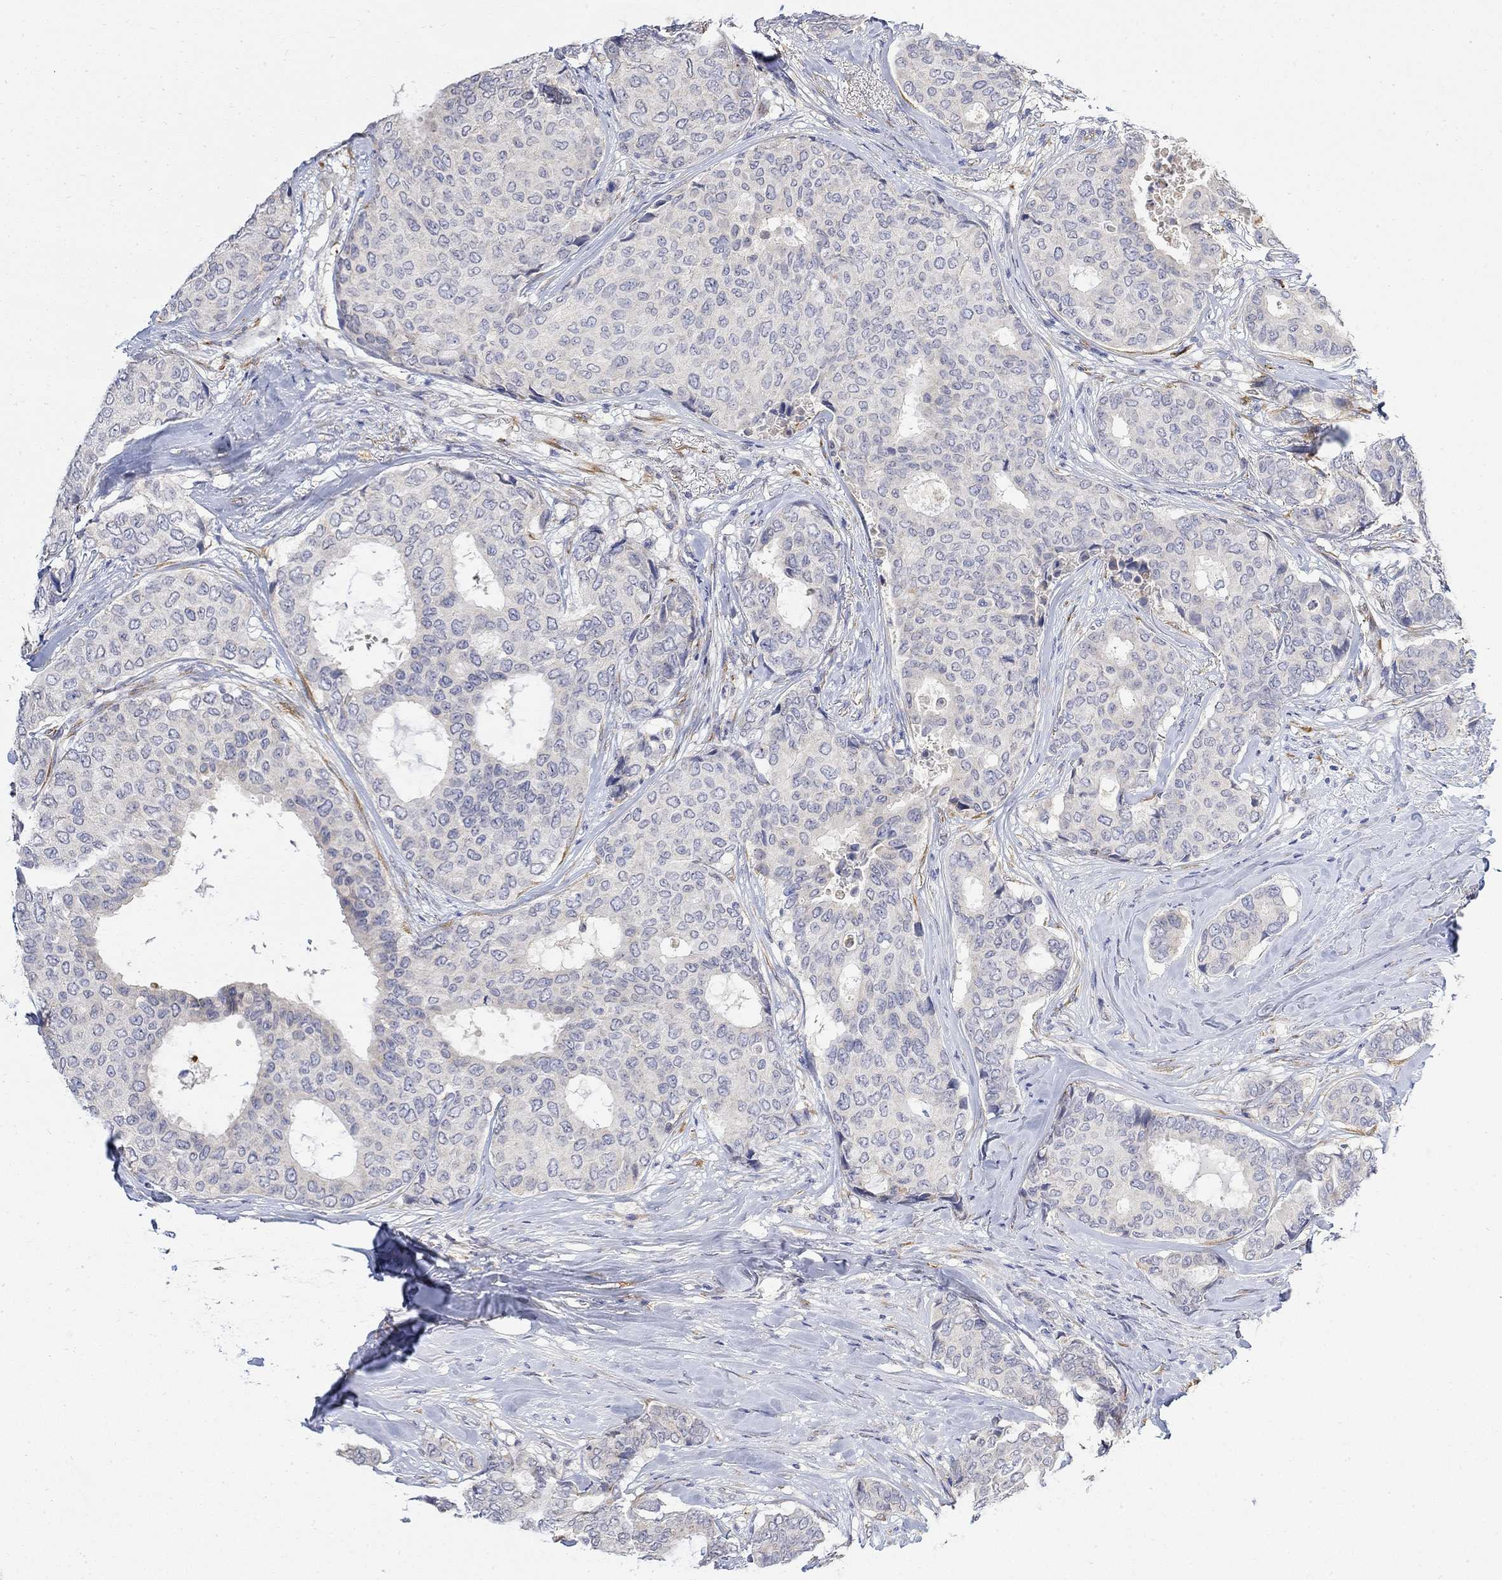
{"staining": {"intensity": "negative", "quantity": "none", "location": "none"}, "tissue": "breast cancer", "cell_type": "Tumor cells", "image_type": "cancer", "snomed": [{"axis": "morphology", "description": "Duct carcinoma"}, {"axis": "topography", "description": "Breast"}], "caption": "Immunohistochemical staining of breast cancer (invasive ductal carcinoma) exhibits no significant expression in tumor cells.", "gene": "FNDC5", "patient": {"sex": "female", "age": 75}}